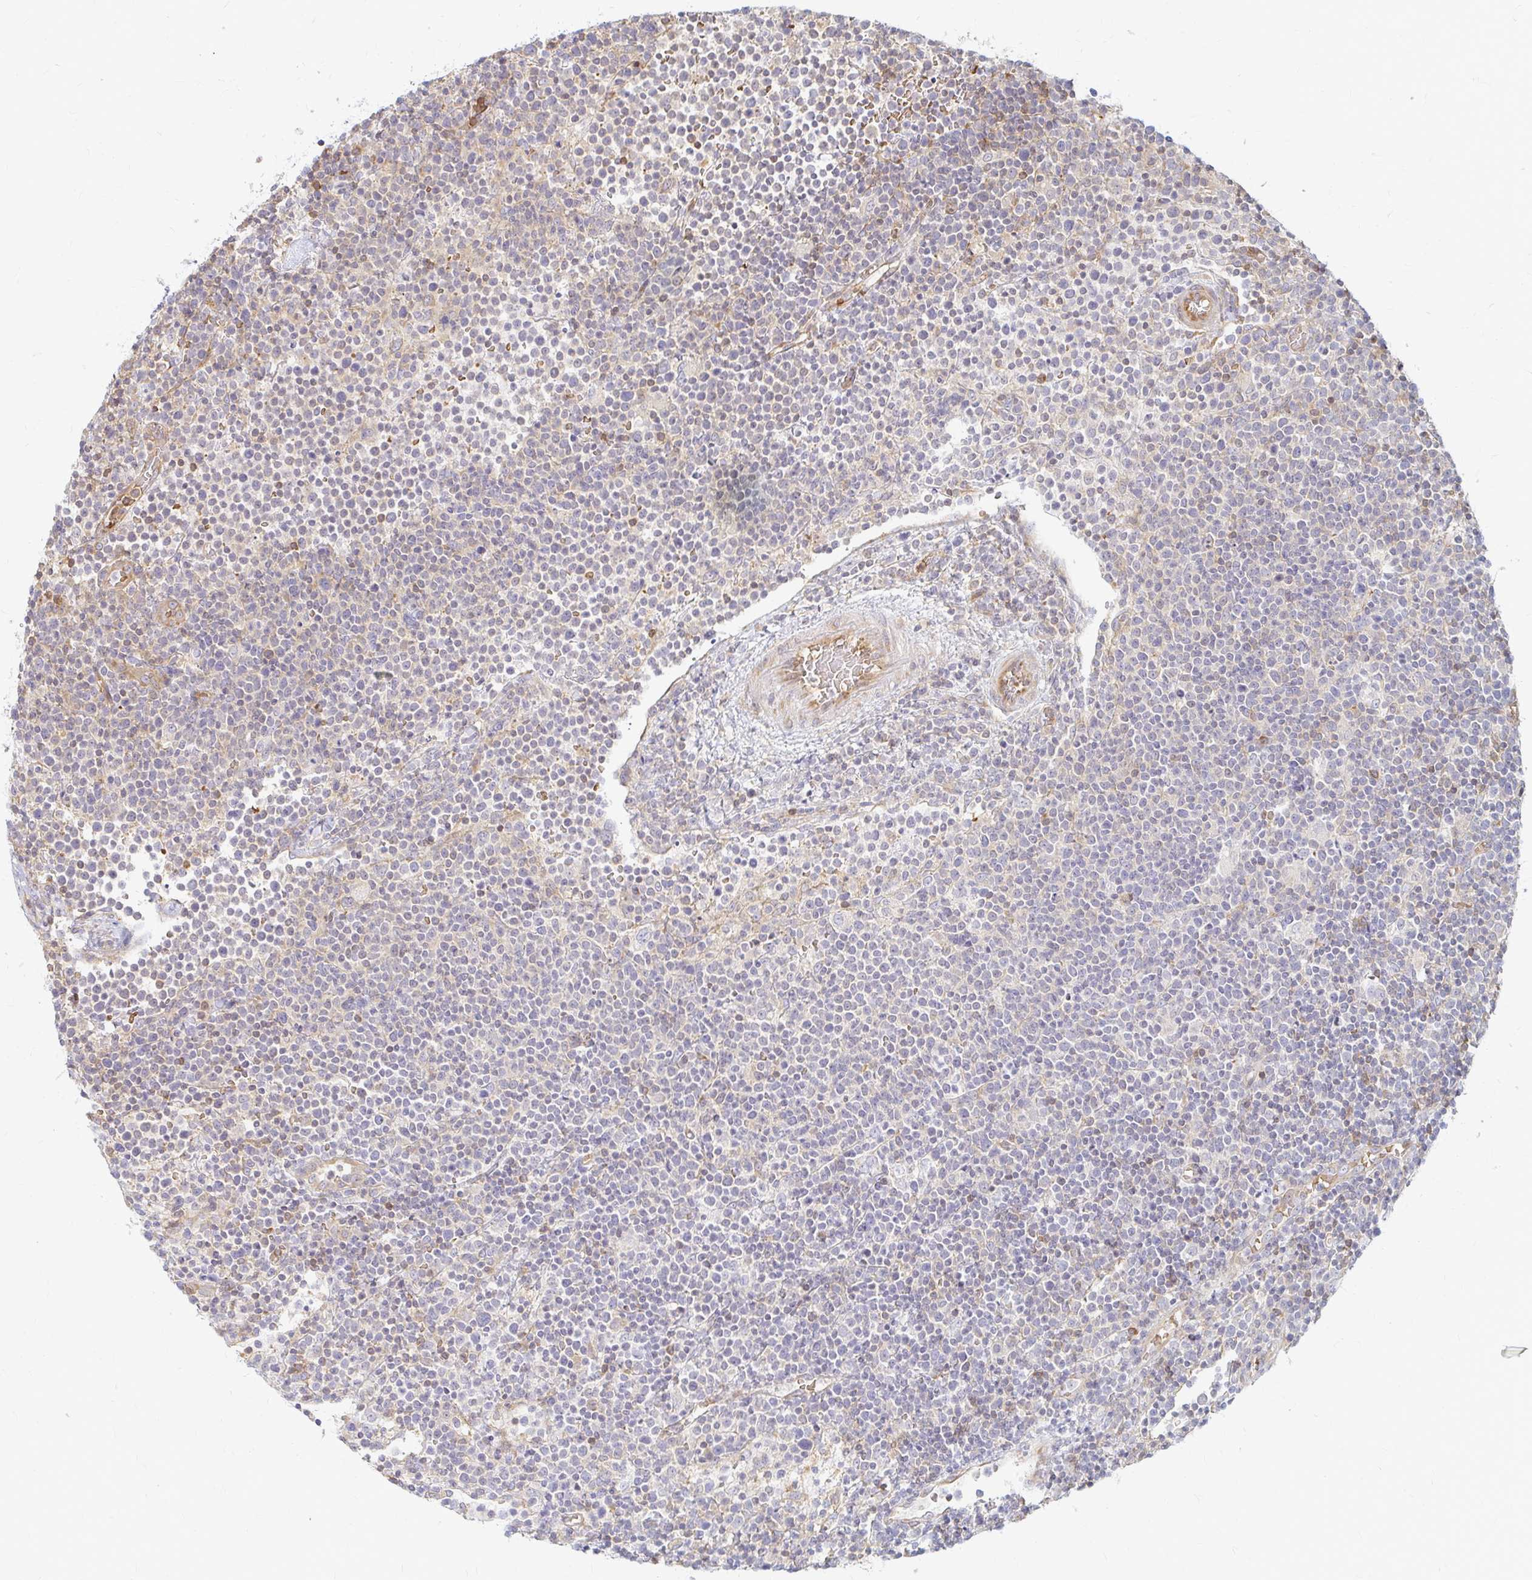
{"staining": {"intensity": "negative", "quantity": "none", "location": "none"}, "tissue": "lymphoma", "cell_type": "Tumor cells", "image_type": "cancer", "snomed": [{"axis": "morphology", "description": "Malignant lymphoma, non-Hodgkin's type, High grade"}, {"axis": "topography", "description": "Lymph node"}], "caption": "Micrograph shows no protein positivity in tumor cells of lymphoma tissue.", "gene": "CAST", "patient": {"sex": "male", "age": 61}}